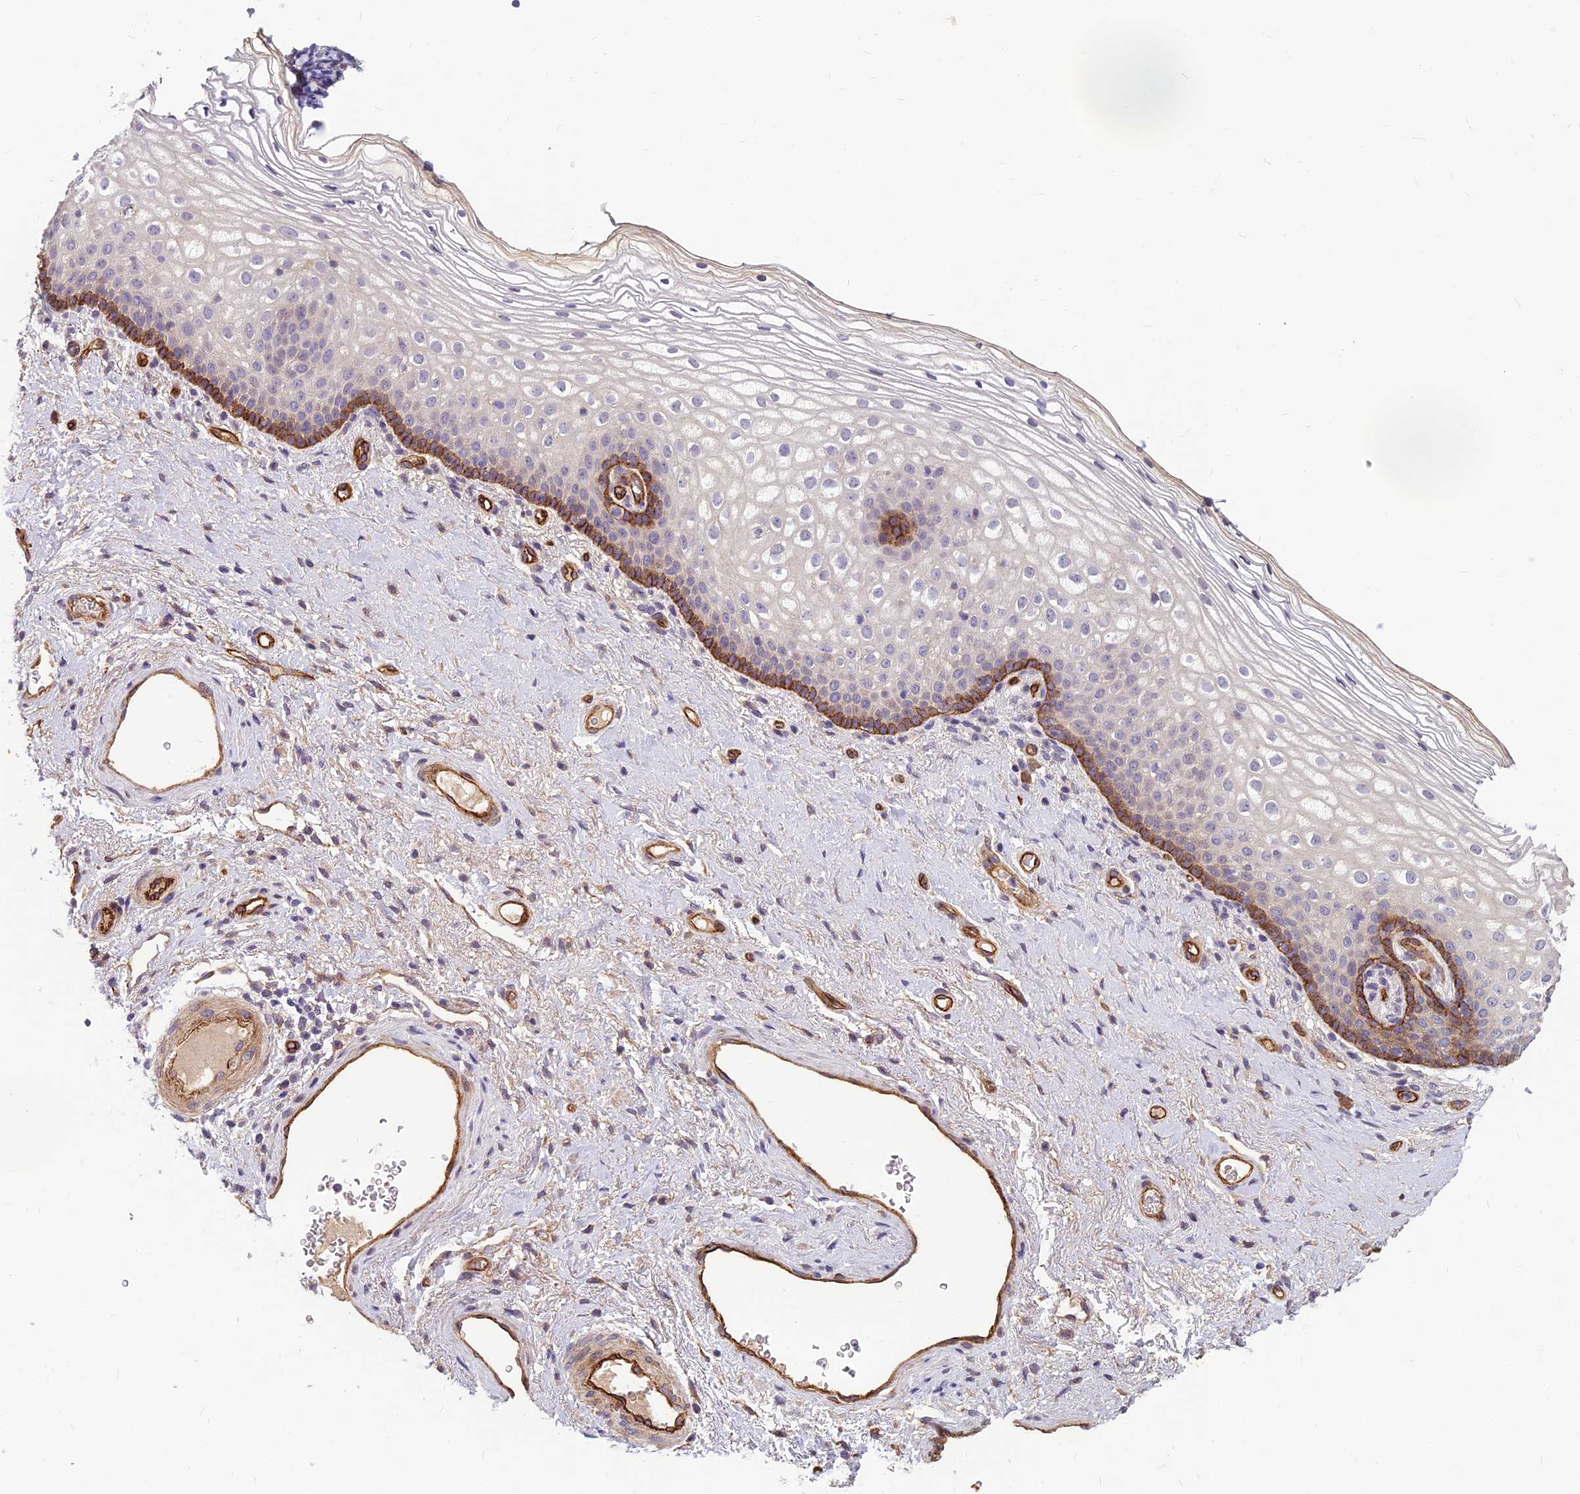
{"staining": {"intensity": "moderate", "quantity": "25%-75%", "location": "cytoplasmic/membranous"}, "tissue": "vagina", "cell_type": "Squamous epithelial cells", "image_type": "normal", "snomed": [{"axis": "morphology", "description": "Normal tissue, NOS"}, {"axis": "topography", "description": "Vagina"}], "caption": "Brown immunohistochemical staining in normal human vagina demonstrates moderate cytoplasmic/membranous expression in about 25%-75% of squamous epithelial cells. (DAB (3,3'-diaminobenzidine) IHC, brown staining for protein, blue staining for nuclei).", "gene": "TSPAN15", "patient": {"sex": "female", "age": 60}}